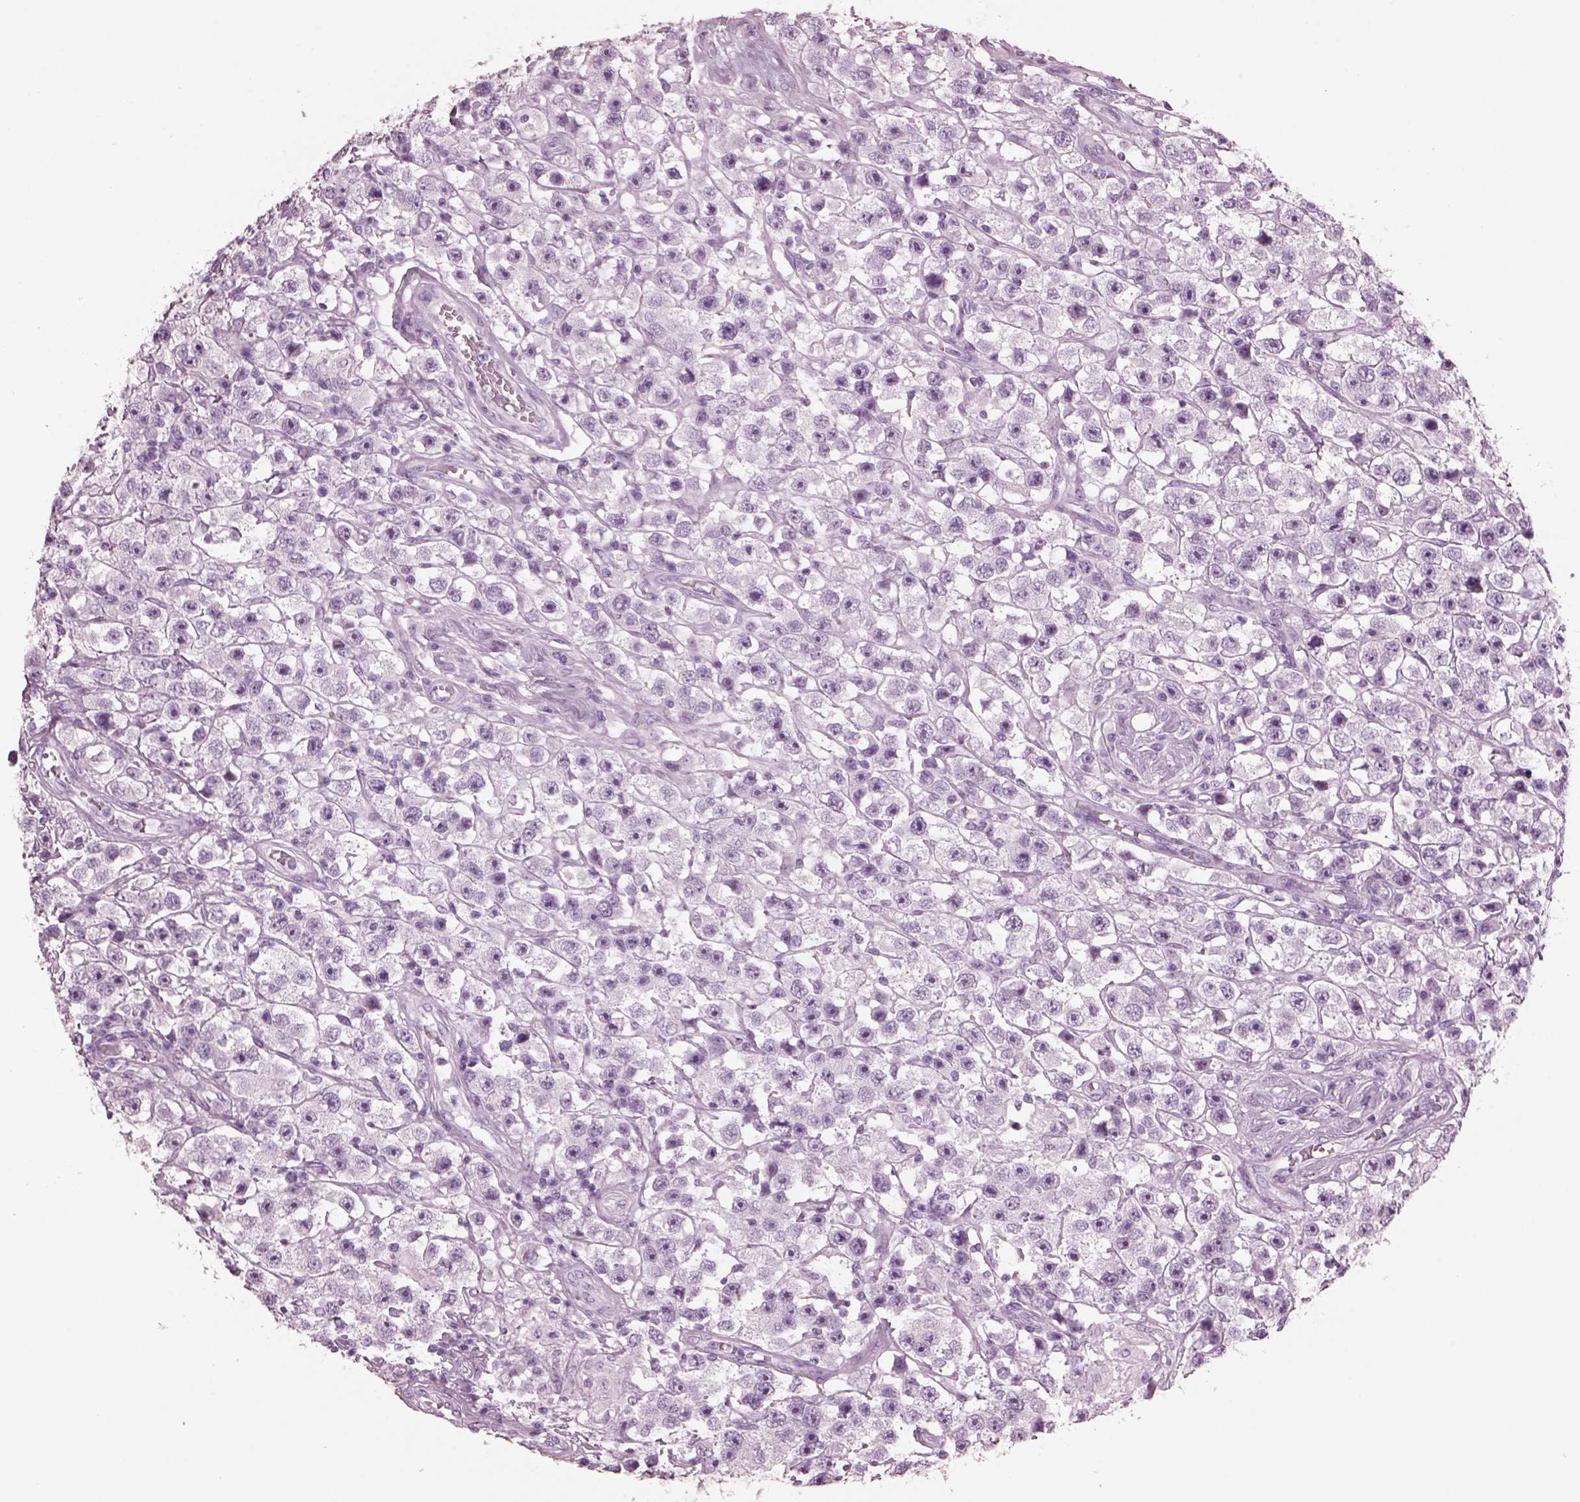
{"staining": {"intensity": "negative", "quantity": "none", "location": "none"}, "tissue": "testis cancer", "cell_type": "Tumor cells", "image_type": "cancer", "snomed": [{"axis": "morphology", "description": "Seminoma, NOS"}, {"axis": "topography", "description": "Testis"}], "caption": "Image shows no protein staining in tumor cells of seminoma (testis) tissue. The staining was performed using DAB to visualize the protein expression in brown, while the nuclei were stained in blue with hematoxylin (Magnification: 20x).", "gene": "HYDIN", "patient": {"sex": "male", "age": 45}}